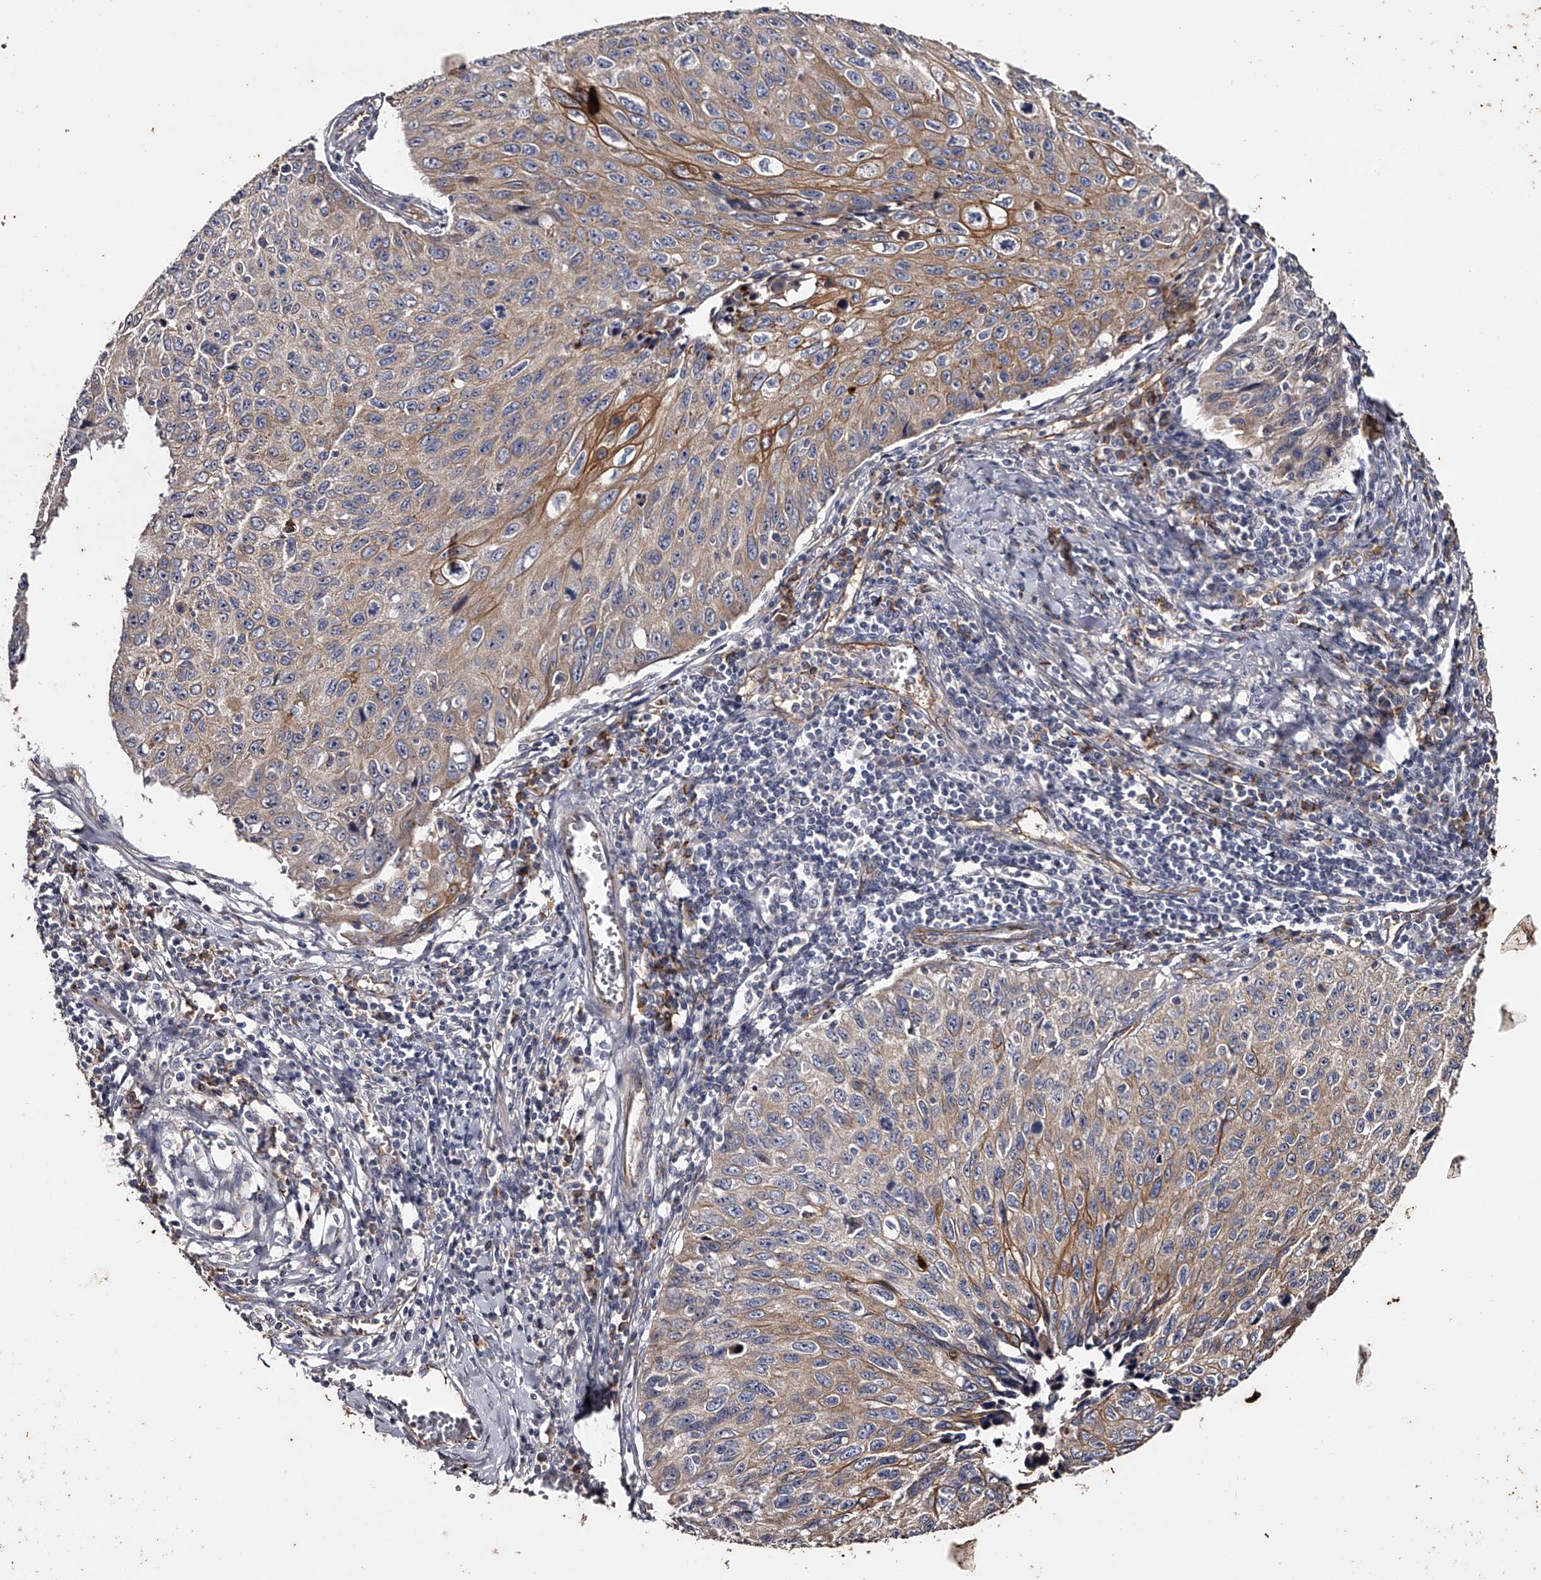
{"staining": {"intensity": "moderate", "quantity": "25%-75%", "location": "cytoplasmic/membranous"}, "tissue": "cervical cancer", "cell_type": "Tumor cells", "image_type": "cancer", "snomed": [{"axis": "morphology", "description": "Squamous cell carcinoma, NOS"}, {"axis": "topography", "description": "Cervix"}], "caption": "Brown immunohistochemical staining in cervical cancer demonstrates moderate cytoplasmic/membranous expression in about 25%-75% of tumor cells.", "gene": "MDN1", "patient": {"sex": "female", "age": 53}}